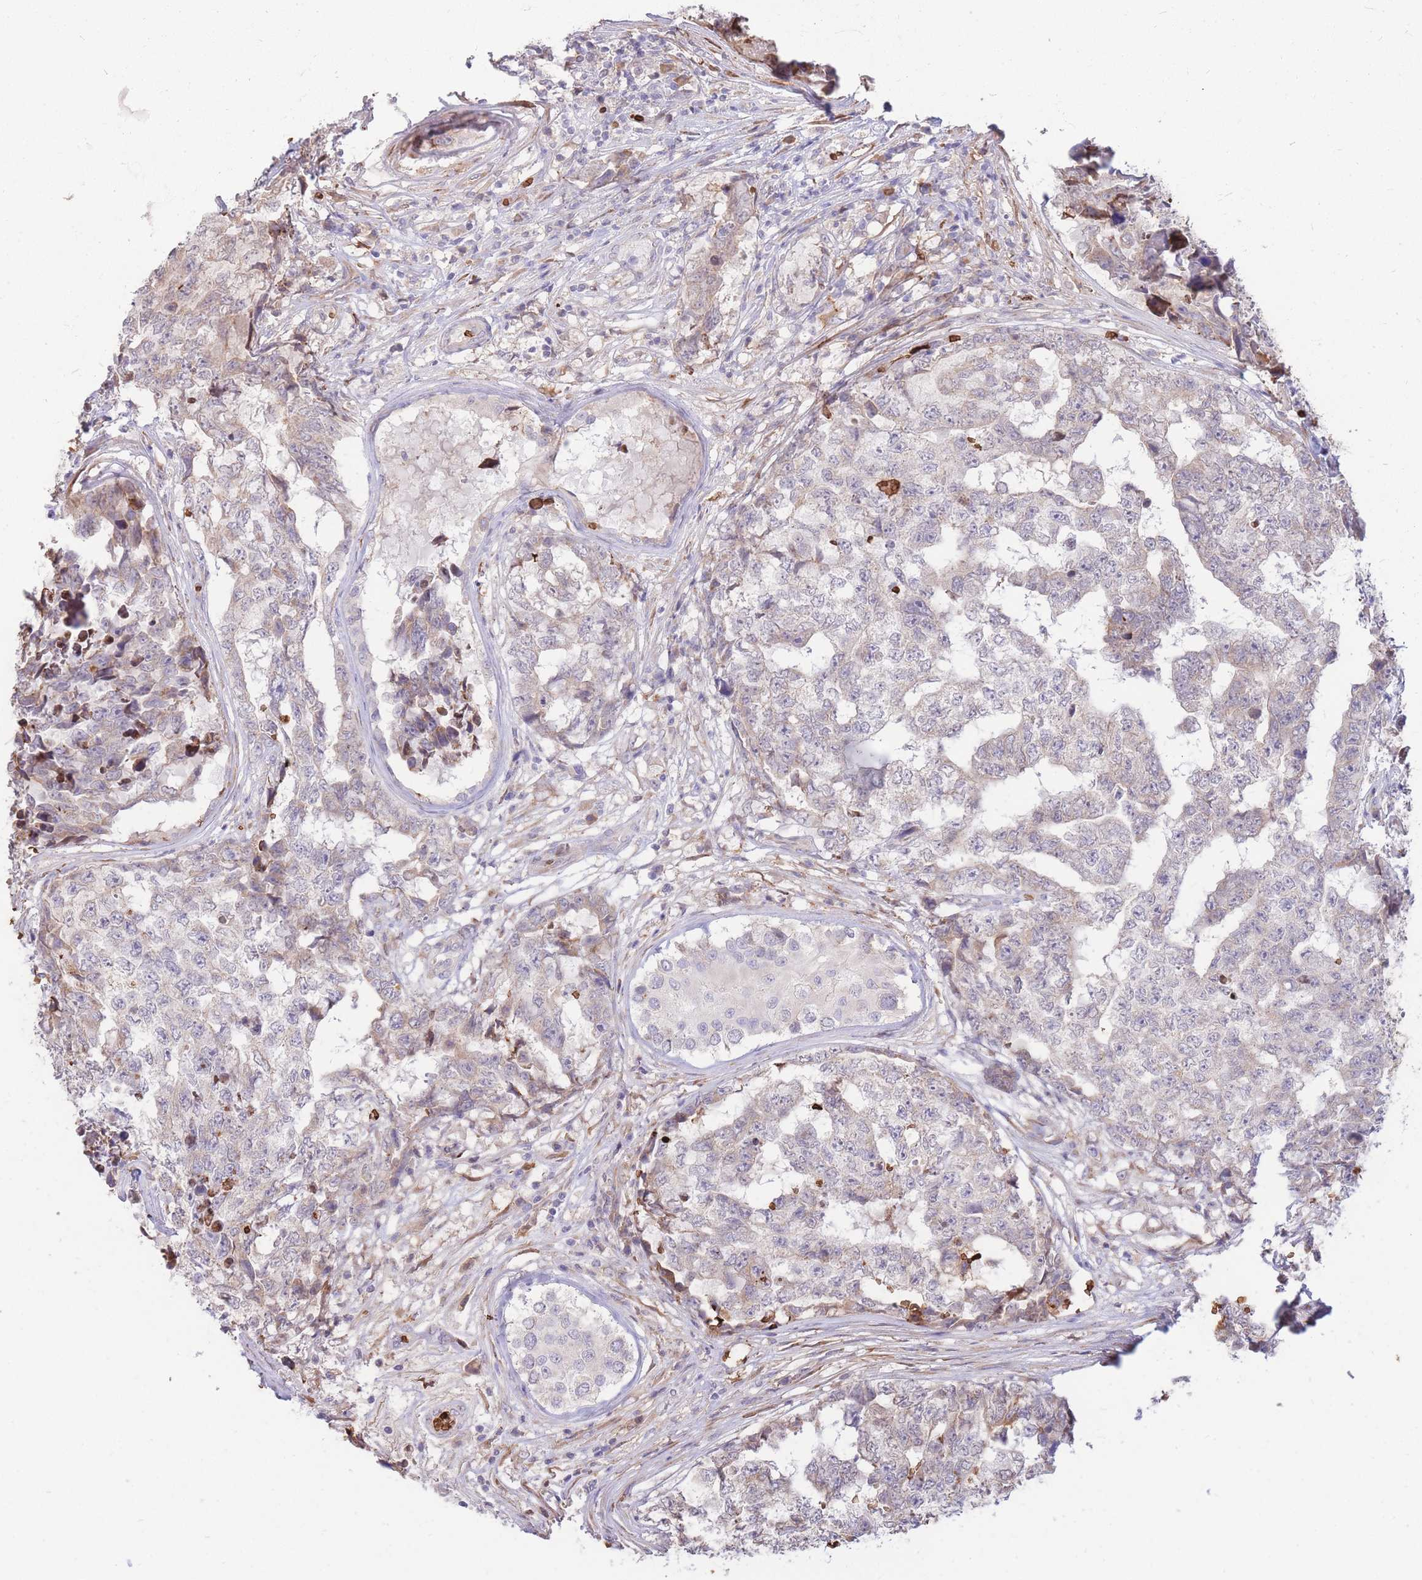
{"staining": {"intensity": "moderate", "quantity": "25%-75%", "location": "cytoplasmic/membranous"}, "tissue": "testis cancer", "cell_type": "Tumor cells", "image_type": "cancer", "snomed": [{"axis": "morphology", "description": "Carcinoma, Embryonal, NOS"}, {"axis": "topography", "description": "Testis"}], "caption": "A micrograph of human testis embryonal carcinoma stained for a protein demonstrates moderate cytoplasmic/membranous brown staining in tumor cells. The protein is shown in brown color, while the nuclei are stained blue.", "gene": "ATP10D", "patient": {"sex": "male", "age": 25}}